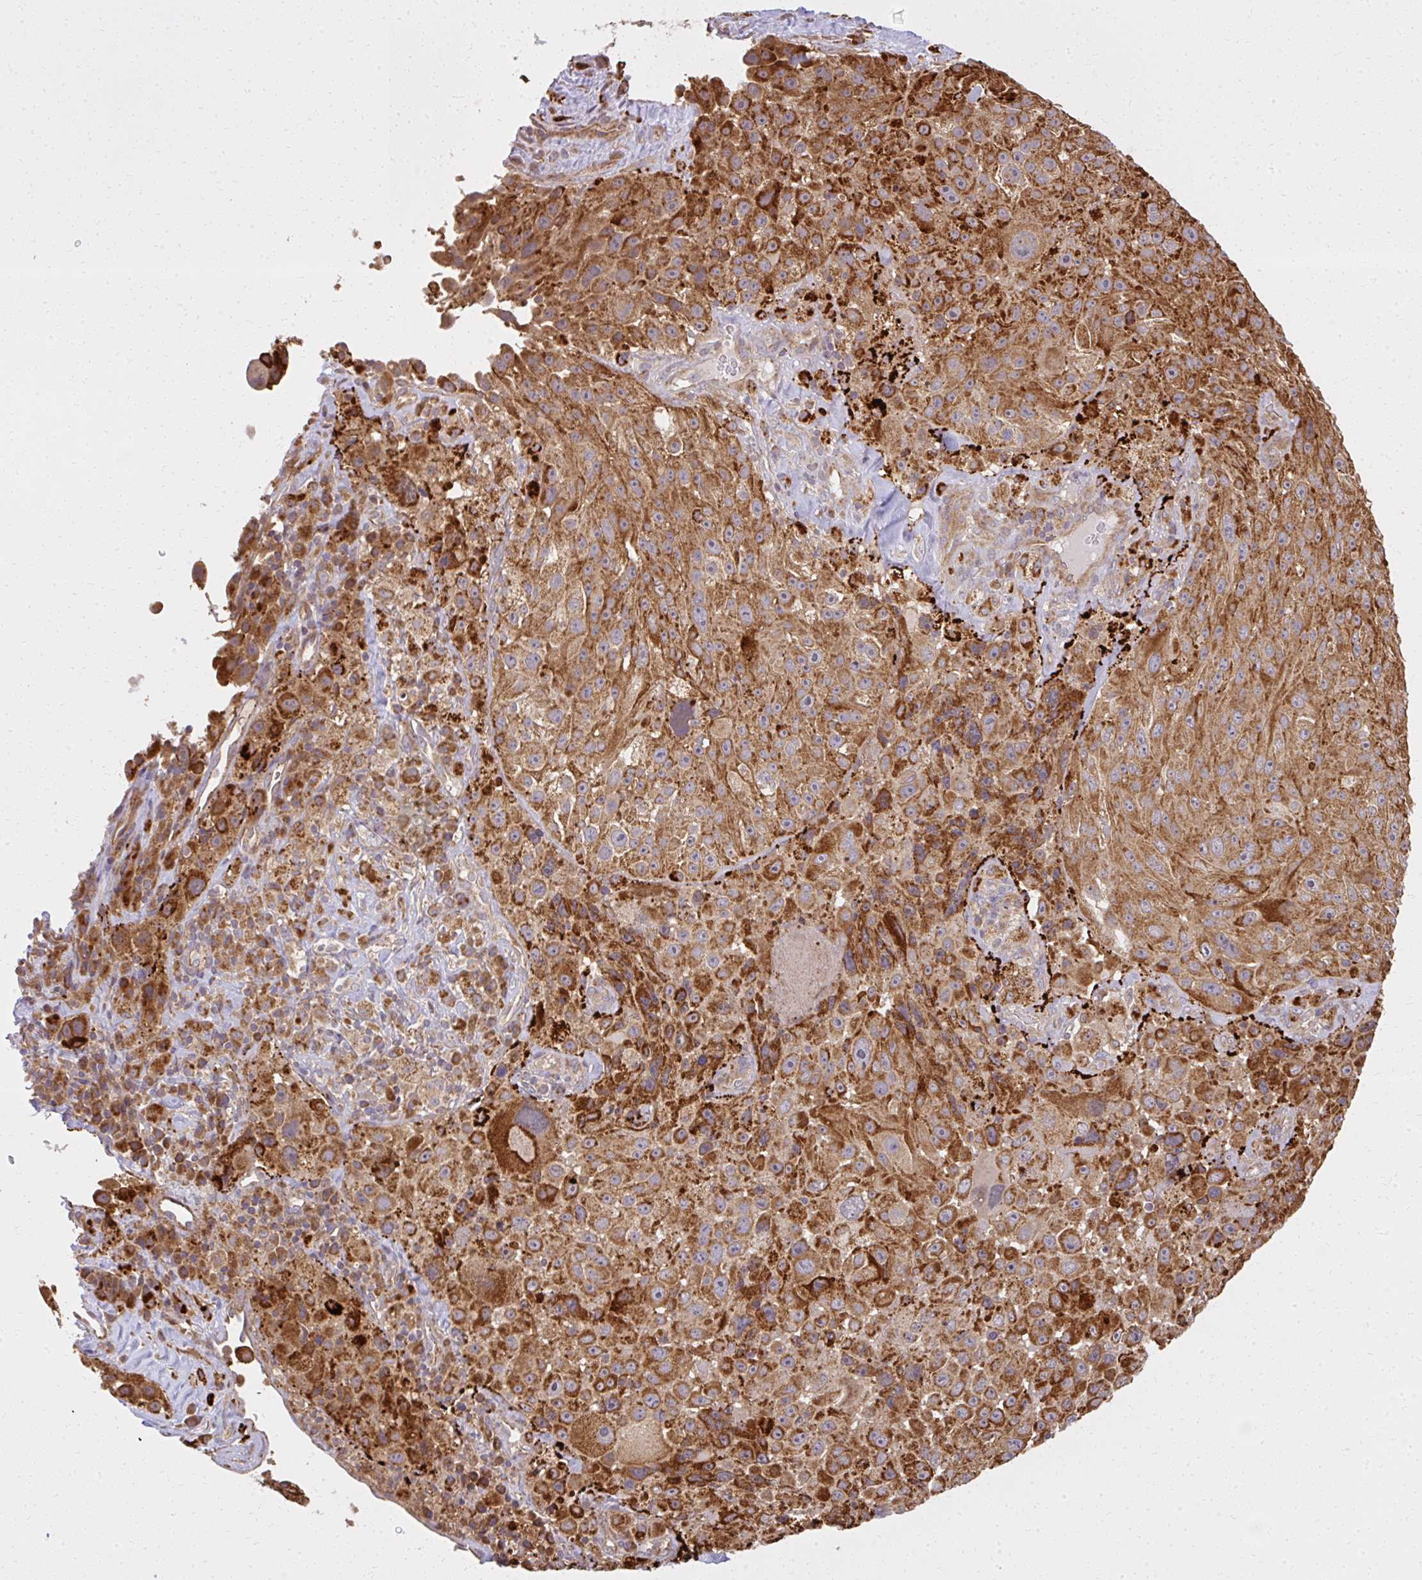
{"staining": {"intensity": "strong", "quantity": ">75%", "location": "cytoplasmic/membranous"}, "tissue": "melanoma", "cell_type": "Tumor cells", "image_type": "cancer", "snomed": [{"axis": "morphology", "description": "Malignant melanoma, Metastatic site"}, {"axis": "topography", "description": "Lymph node"}], "caption": "A high amount of strong cytoplasmic/membranous expression is identified in about >75% of tumor cells in melanoma tissue.", "gene": "GNS", "patient": {"sex": "male", "age": 62}}